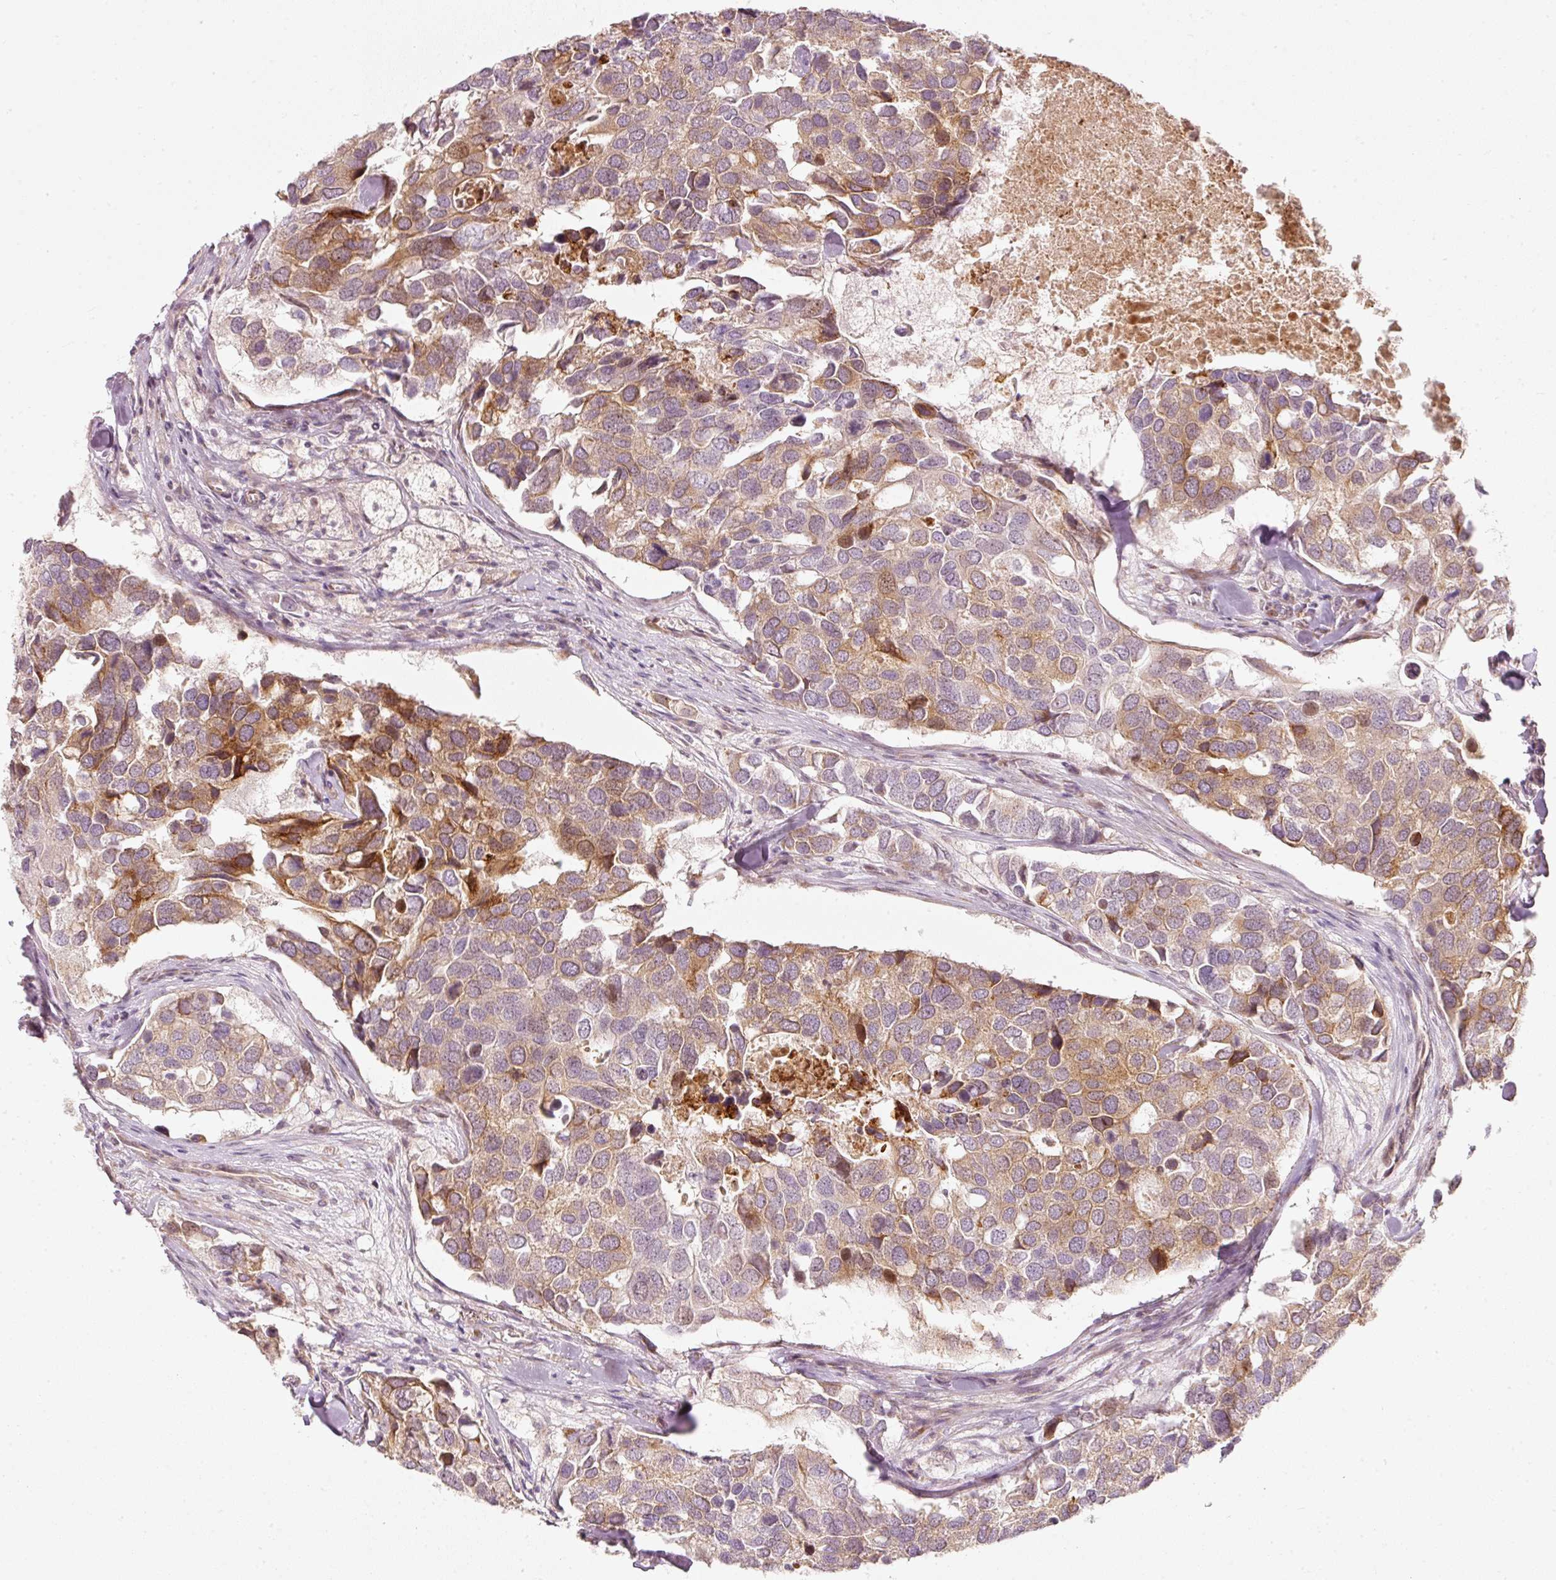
{"staining": {"intensity": "moderate", "quantity": ">75%", "location": "cytoplasmic/membranous"}, "tissue": "breast cancer", "cell_type": "Tumor cells", "image_type": "cancer", "snomed": [{"axis": "morphology", "description": "Duct carcinoma"}, {"axis": "topography", "description": "Breast"}], "caption": "Protein analysis of invasive ductal carcinoma (breast) tissue displays moderate cytoplasmic/membranous staining in about >75% of tumor cells.", "gene": "SLC20A1", "patient": {"sex": "female", "age": 83}}